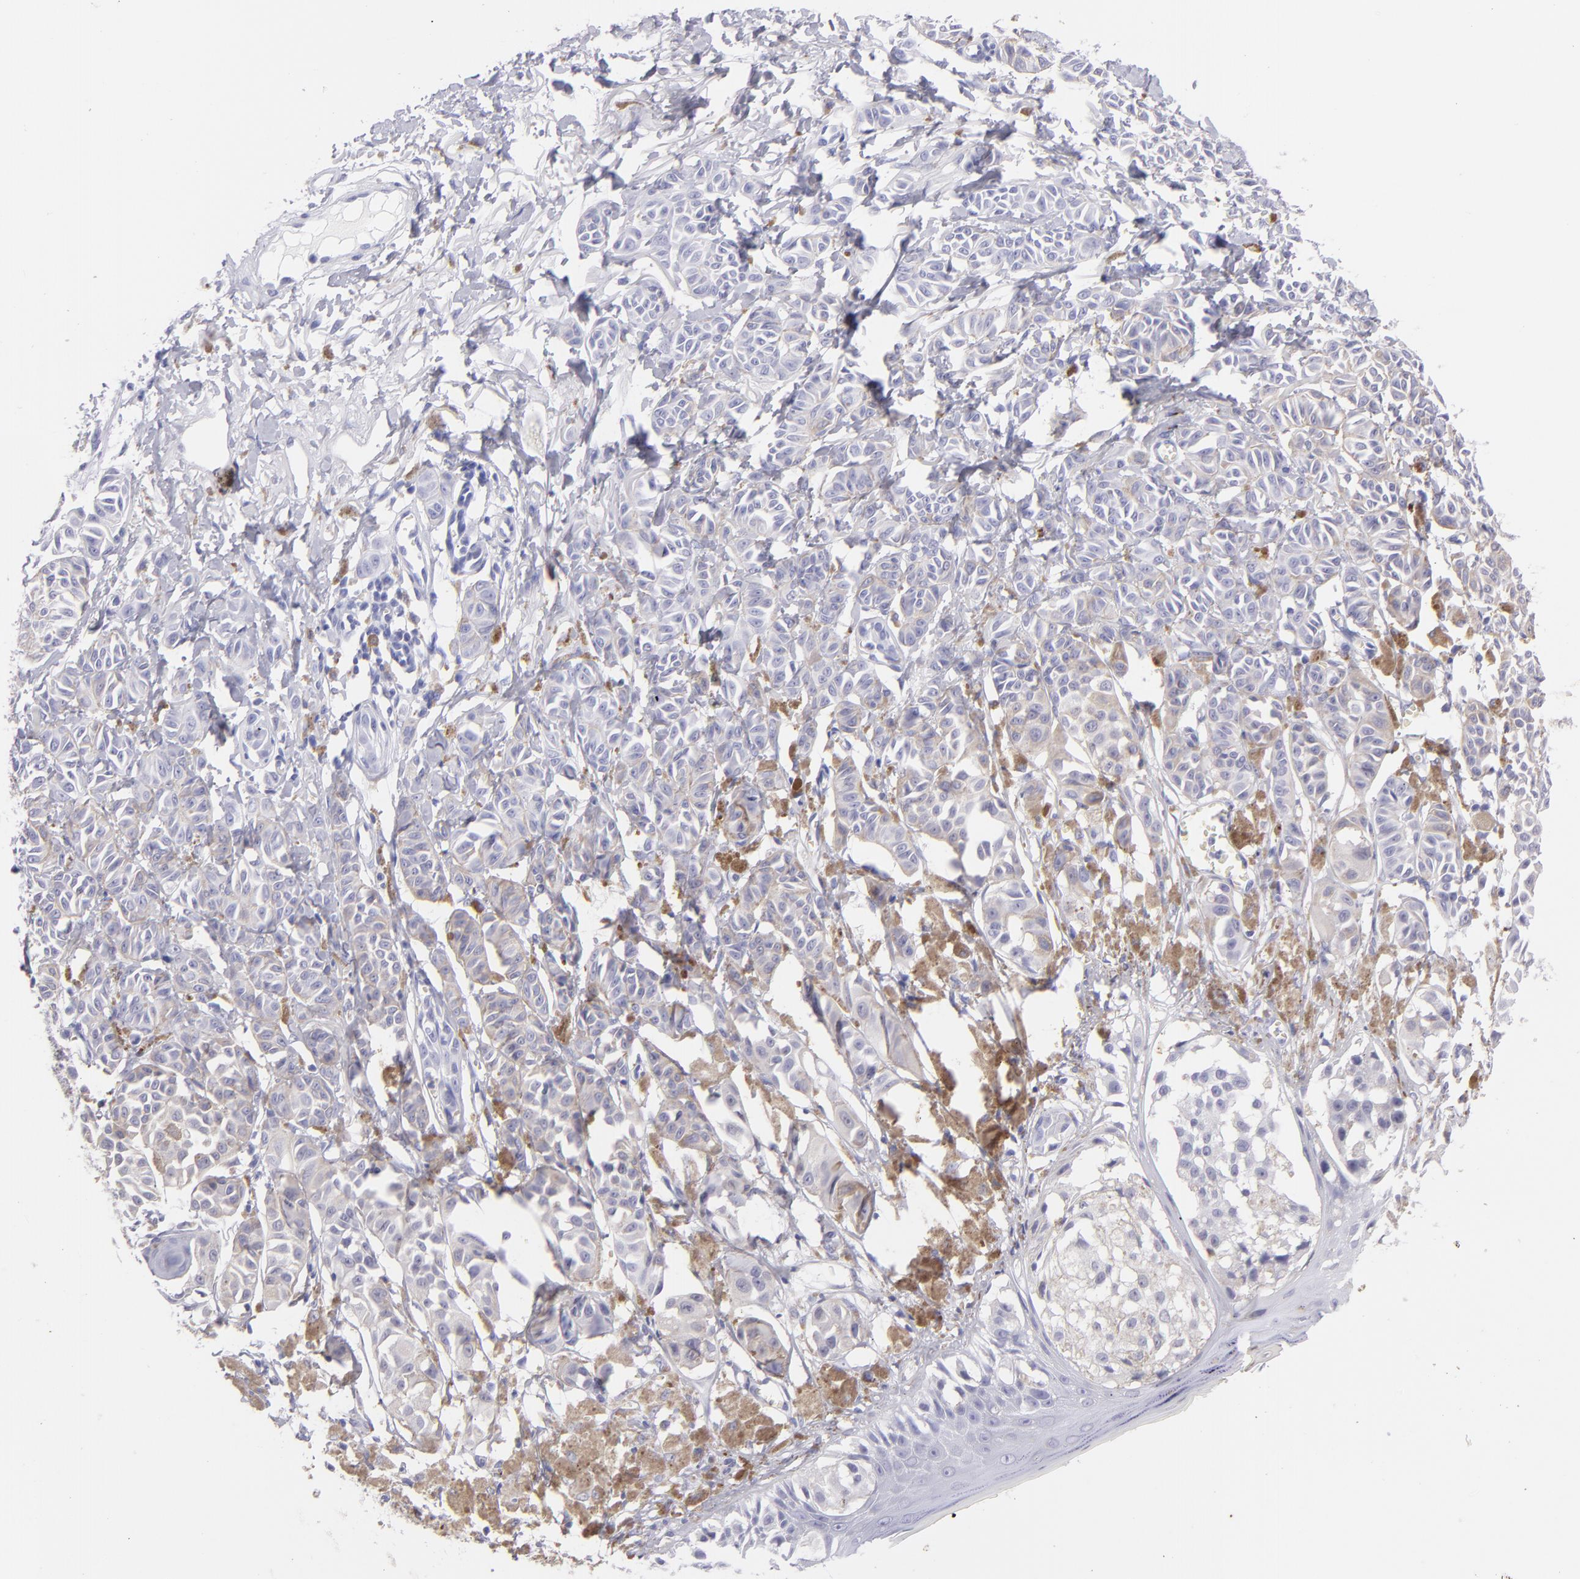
{"staining": {"intensity": "negative", "quantity": "none", "location": "none"}, "tissue": "melanoma", "cell_type": "Tumor cells", "image_type": "cancer", "snomed": [{"axis": "morphology", "description": "Malignant melanoma, NOS"}, {"axis": "topography", "description": "Skin"}], "caption": "Malignant melanoma stained for a protein using immunohistochemistry (IHC) shows no staining tumor cells.", "gene": "PIP", "patient": {"sex": "male", "age": 76}}